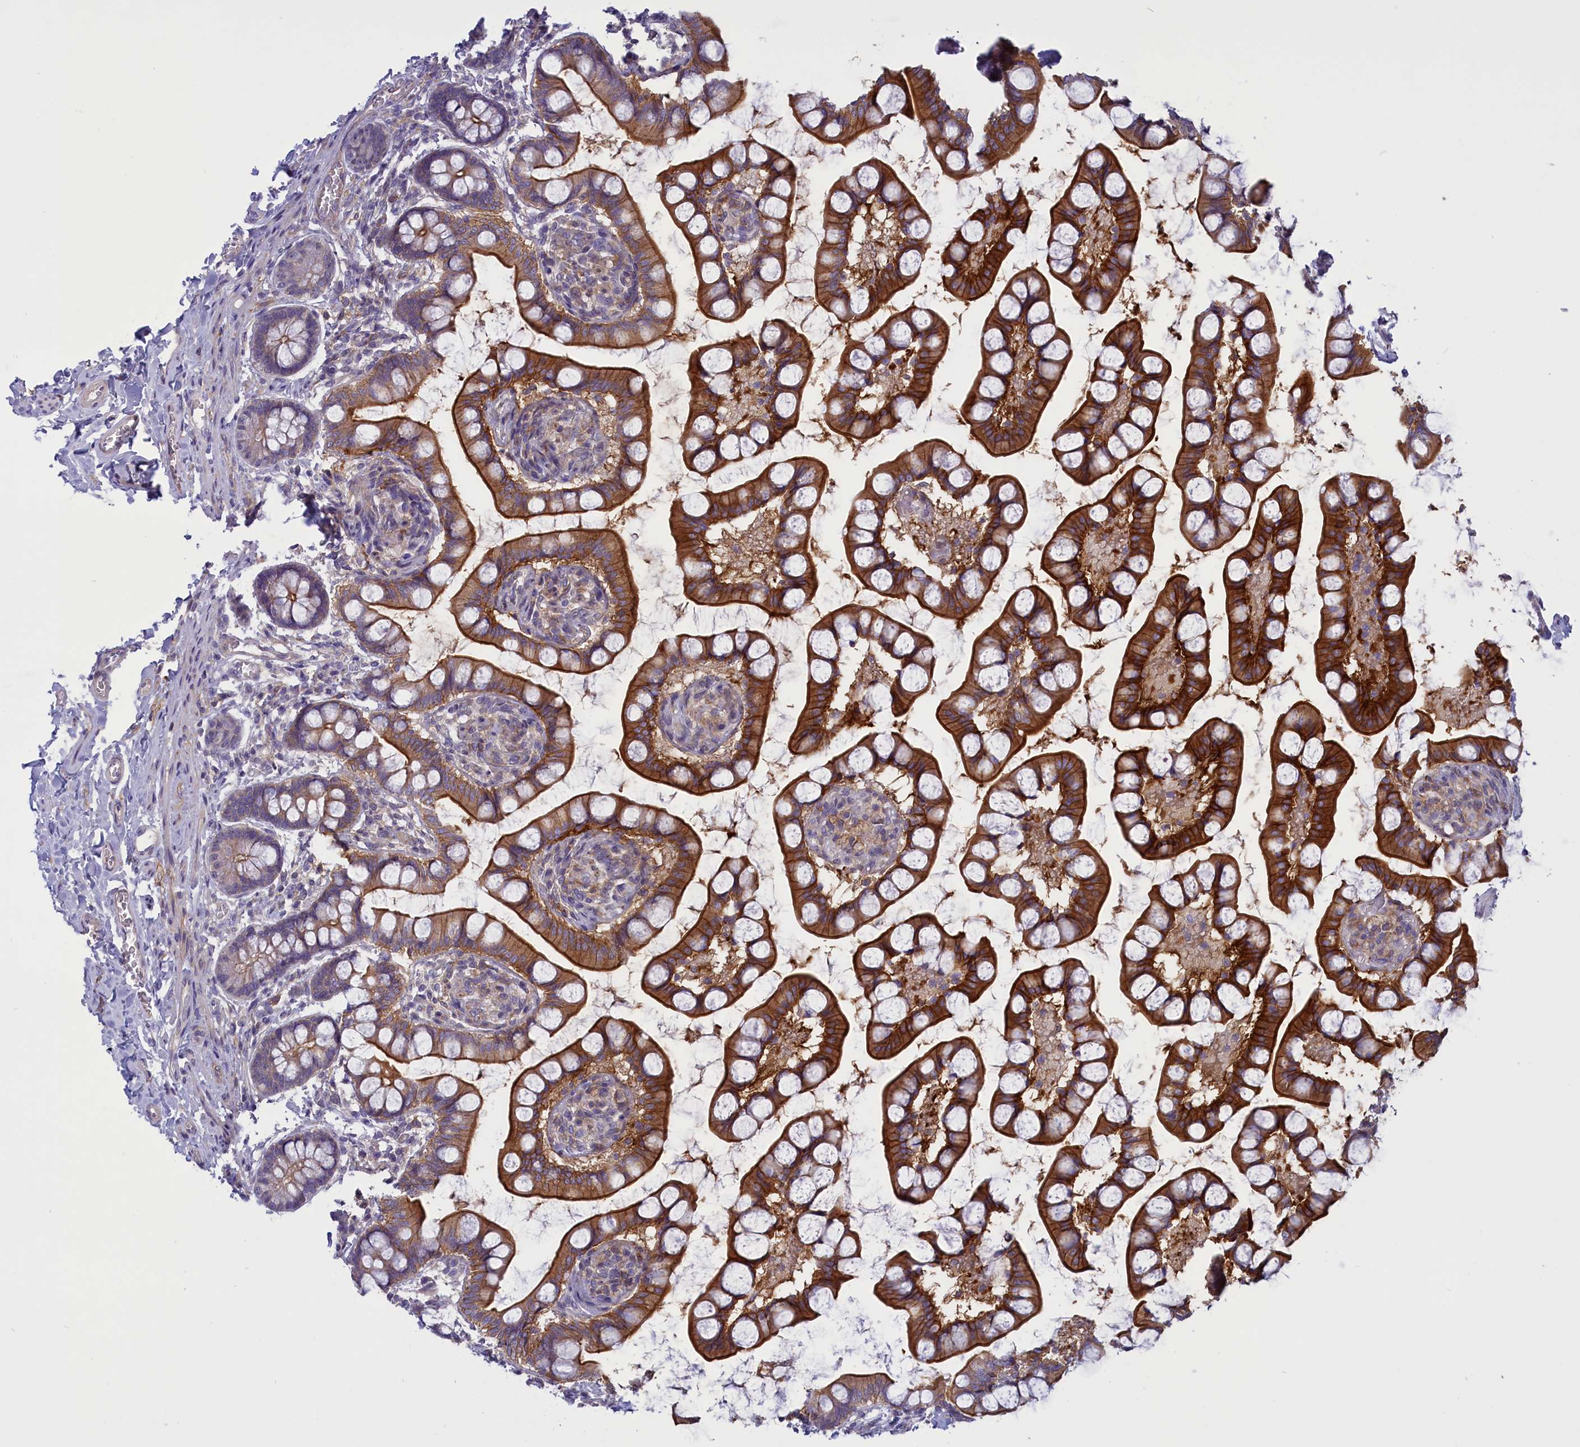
{"staining": {"intensity": "strong", "quantity": ">75%", "location": "cytoplasmic/membranous"}, "tissue": "small intestine", "cell_type": "Glandular cells", "image_type": "normal", "snomed": [{"axis": "morphology", "description": "Normal tissue, NOS"}, {"axis": "topography", "description": "Small intestine"}], "caption": "Immunohistochemical staining of unremarkable human small intestine exhibits strong cytoplasmic/membranous protein staining in about >75% of glandular cells. The staining was performed using DAB to visualize the protein expression in brown, while the nuclei were stained in blue with hematoxylin (Magnification: 20x).", "gene": "CORO2A", "patient": {"sex": "male", "age": 52}}